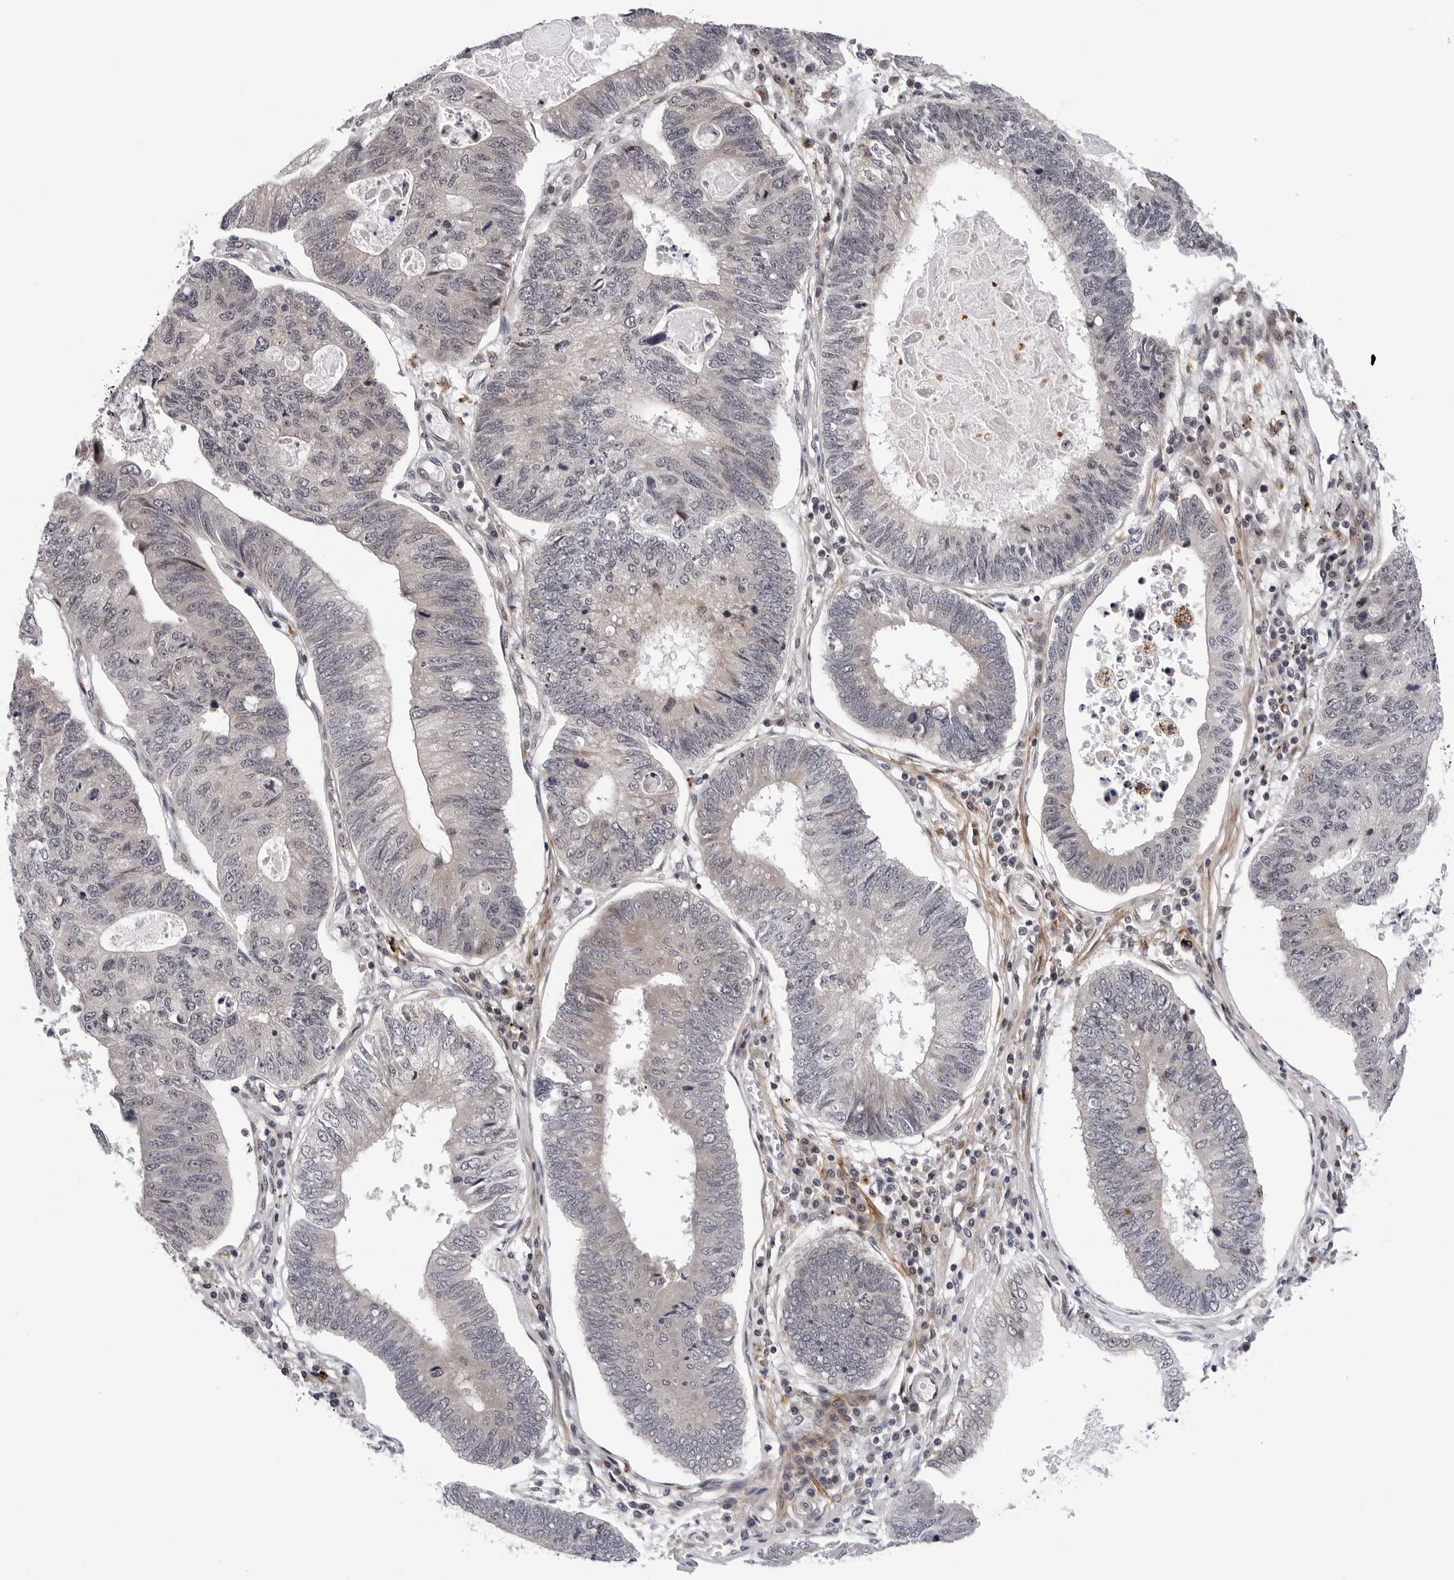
{"staining": {"intensity": "weak", "quantity": "<25%", "location": "cytoplasmic/membranous"}, "tissue": "stomach cancer", "cell_type": "Tumor cells", "image_type": "cancer", "snomed": [{"axis": "morphology", "description": "Adenocarcinoma, NOS"}, {"axis": "topography", "description": "Stomach"}], "caption": "A high-resolution micrograph shows immunohistochemistry staining of adenocarcinoma (stomach), which exhibits no significant staining in tumor cells.", "gene": "KIAA1614", "patient": {"sex": "male", "age": 59}}